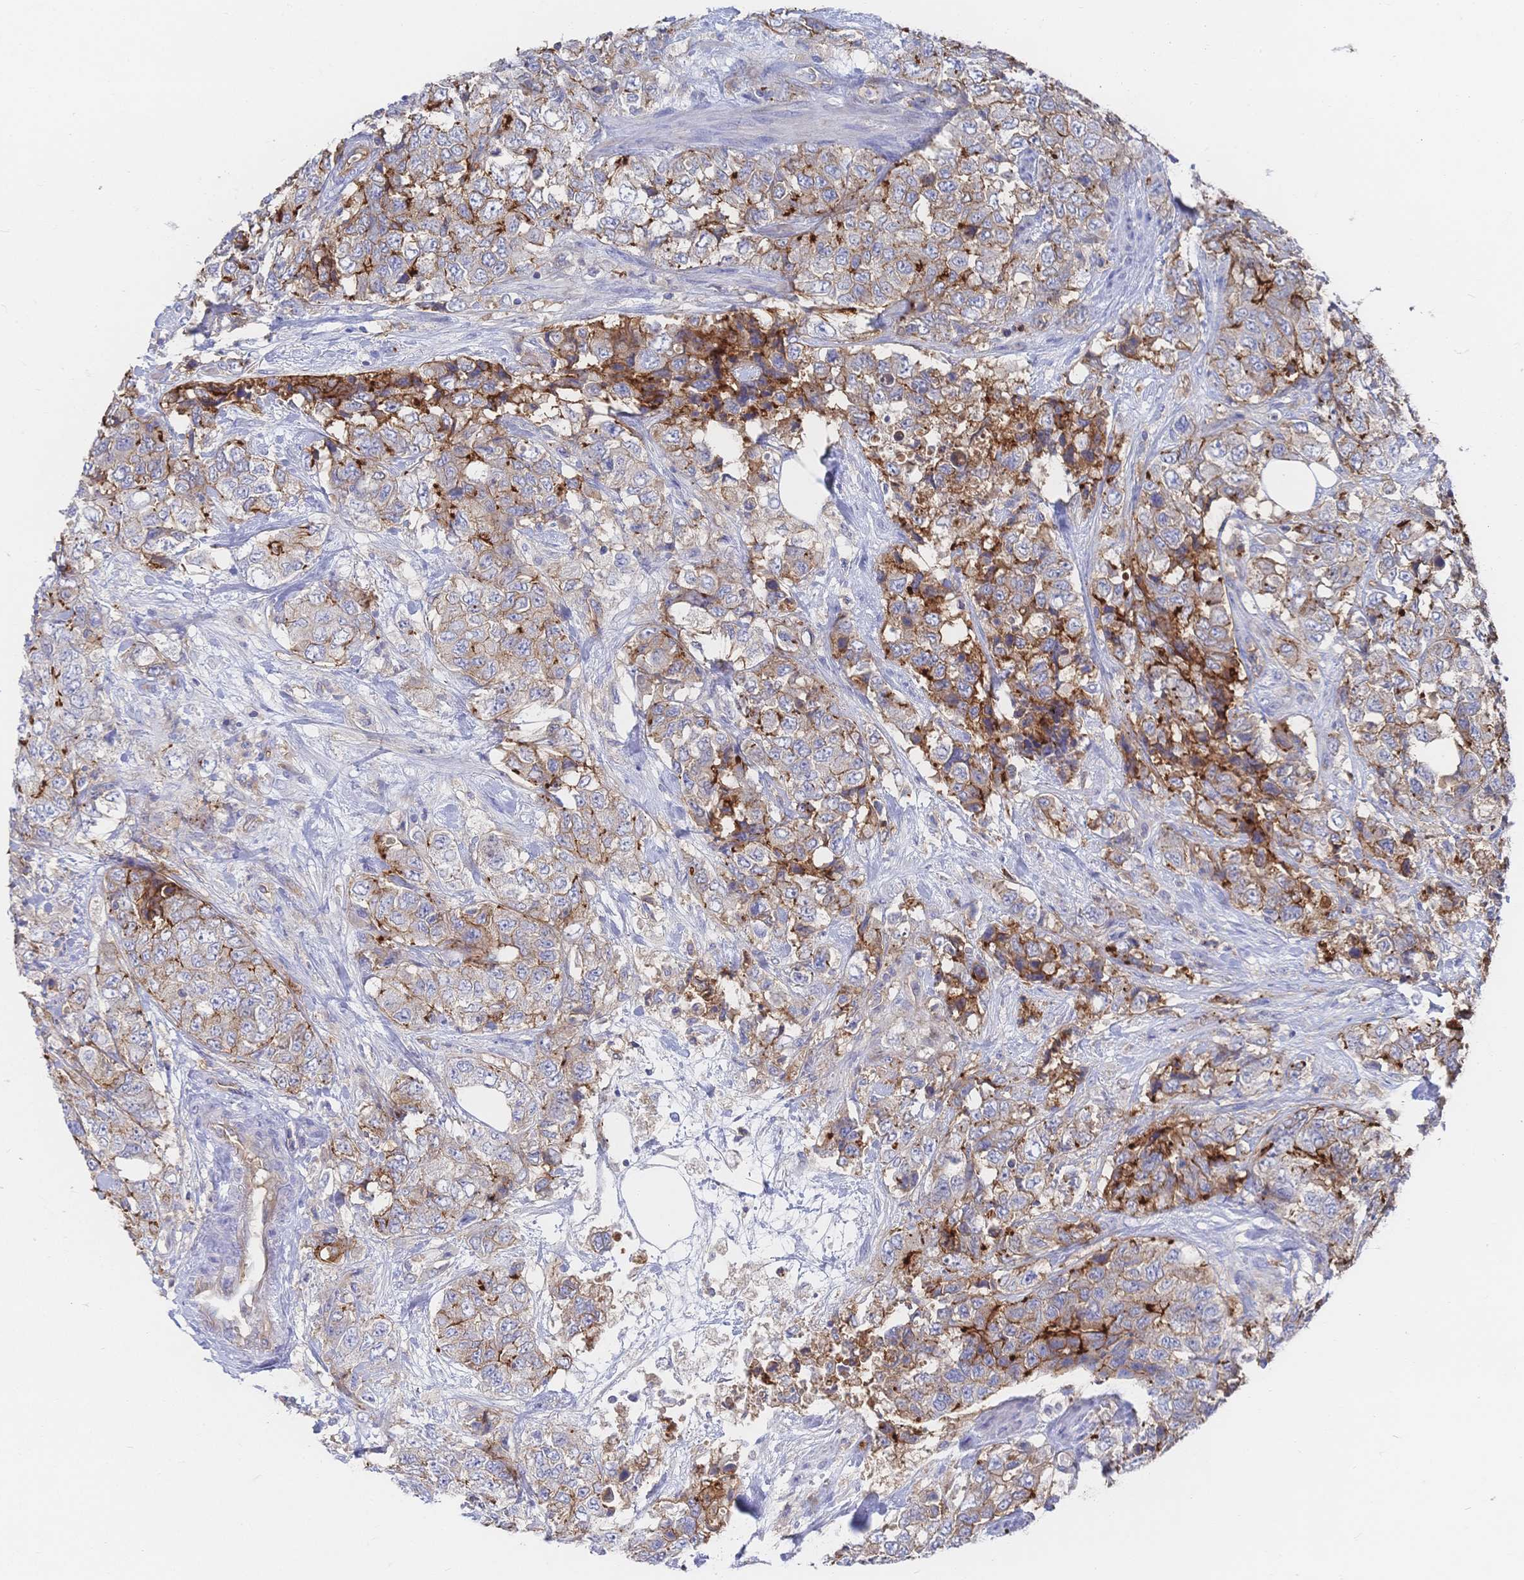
{"staining": {"intensity": "moderate", "quantity": "25%-75%", "location": "cytoplasmic/membranous"}, "tissue": "urothelial cancer", "cell_type": "Tumor cells", "image_type": "cancer", "snomed": [{"axis": "morphology", "description": "Urothelial carcinoma, High grade"}, {"axis": "topography", "description": "Urinary bladder"}], "caption": "Urothelial carcinoma (high-grade) tissue displays moderate cytoplasmic/membranous expression in approximately 25%-75% of tumor cells, visualized by immunohistochemistry.", "gene": "F11R", "patient": {"sex": "female", "age": 78}}